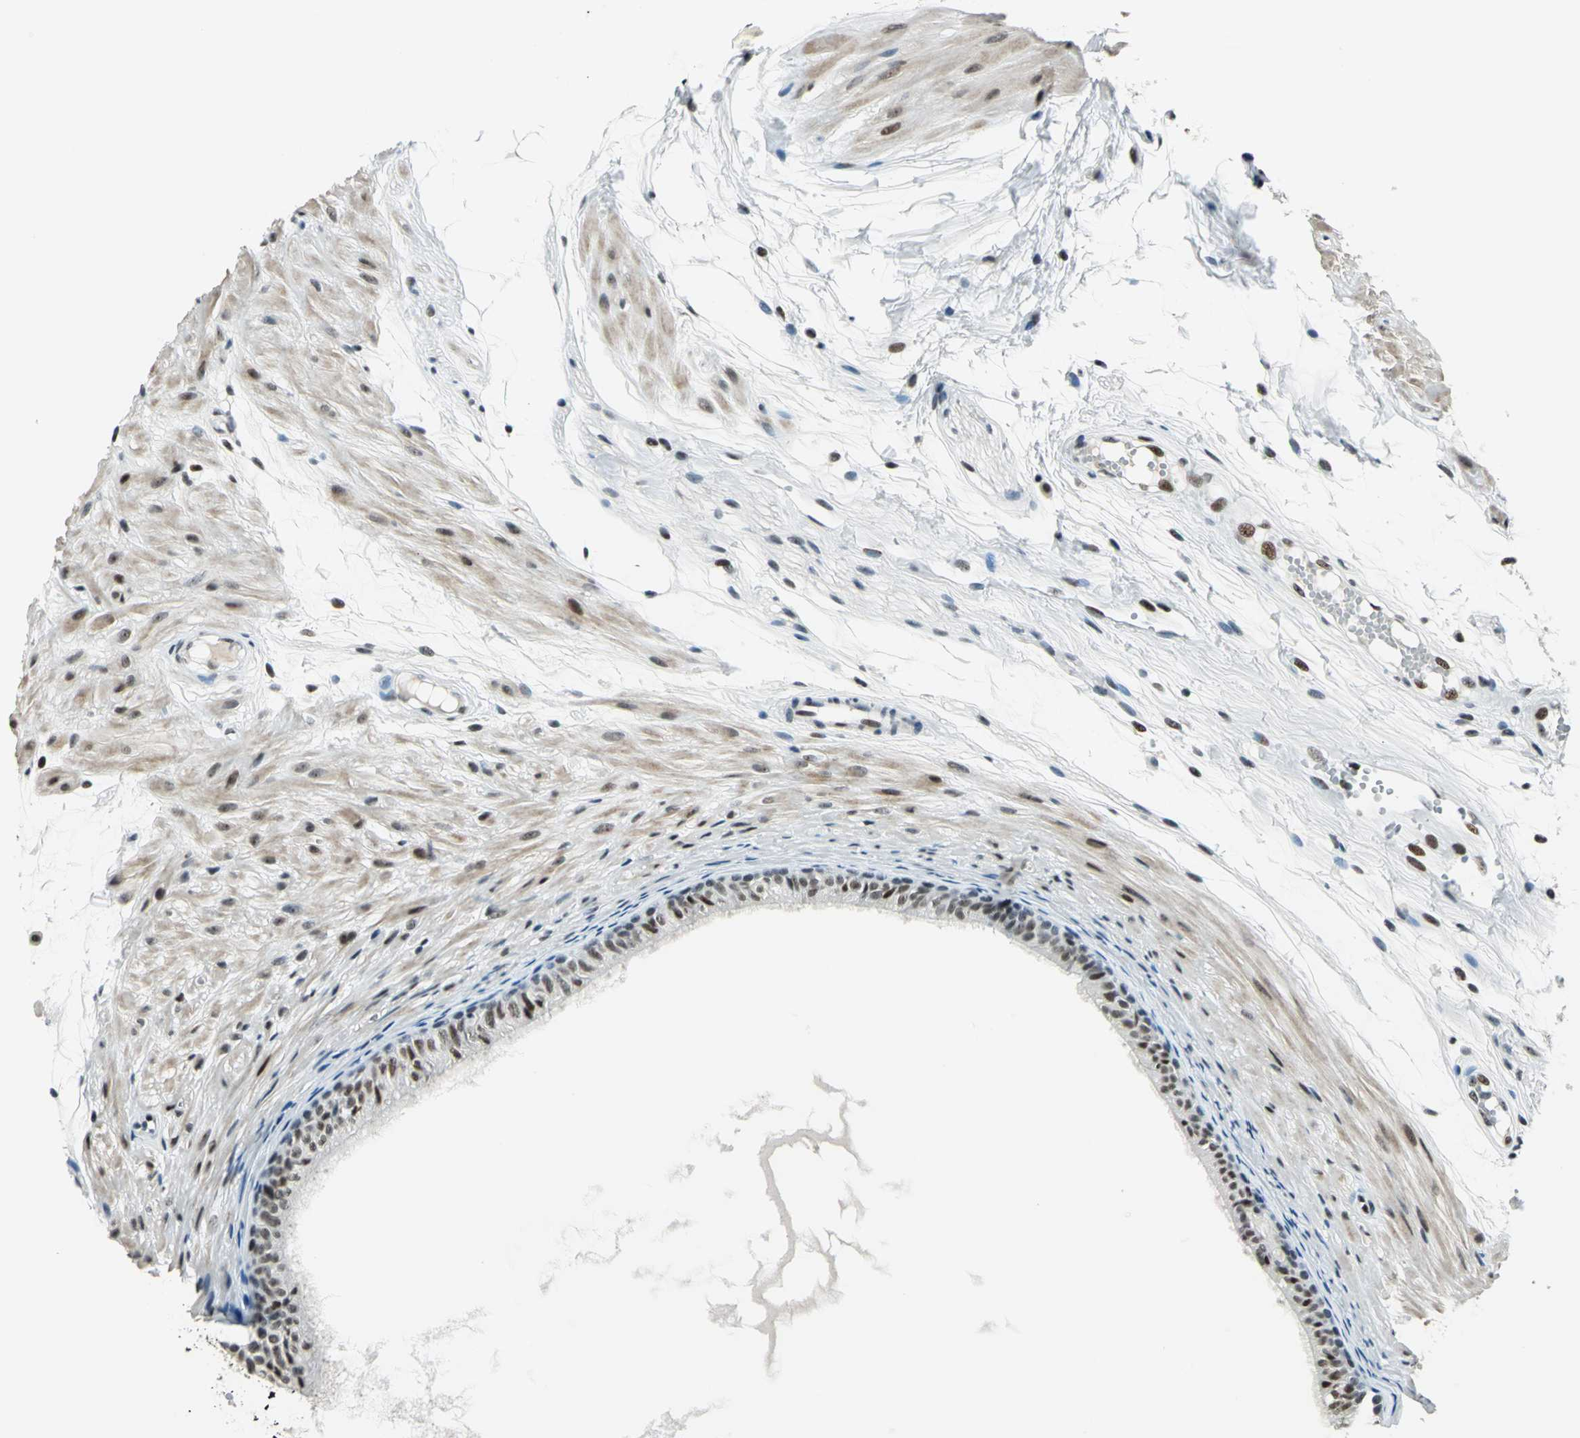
{"staining": {"intensity": "strong", "quantity": ">75%", "location": "nuclear"}, "tissue": "epididymis", "cell_type": "Glandular cells", "image_type": "normal", "snomed": [{"axis": "morphology", "description": "Normal tissue, NOS"}, {"axis": "morphology", "description": "Atrophy, NOS"}, {"axis": "topography", "description": "Testis"}, {"axis": "topography", "description": "Epididymis"}], "caption": "Immunohistochemistry photomicrograph of unremarkable epididymis stained for a protein (brown), which reveals high levels of strong nuclear staining in approximately >75% of glandular cells.", "gene": "KAT6B", "patient": {"sex": "male", "age": 18}}